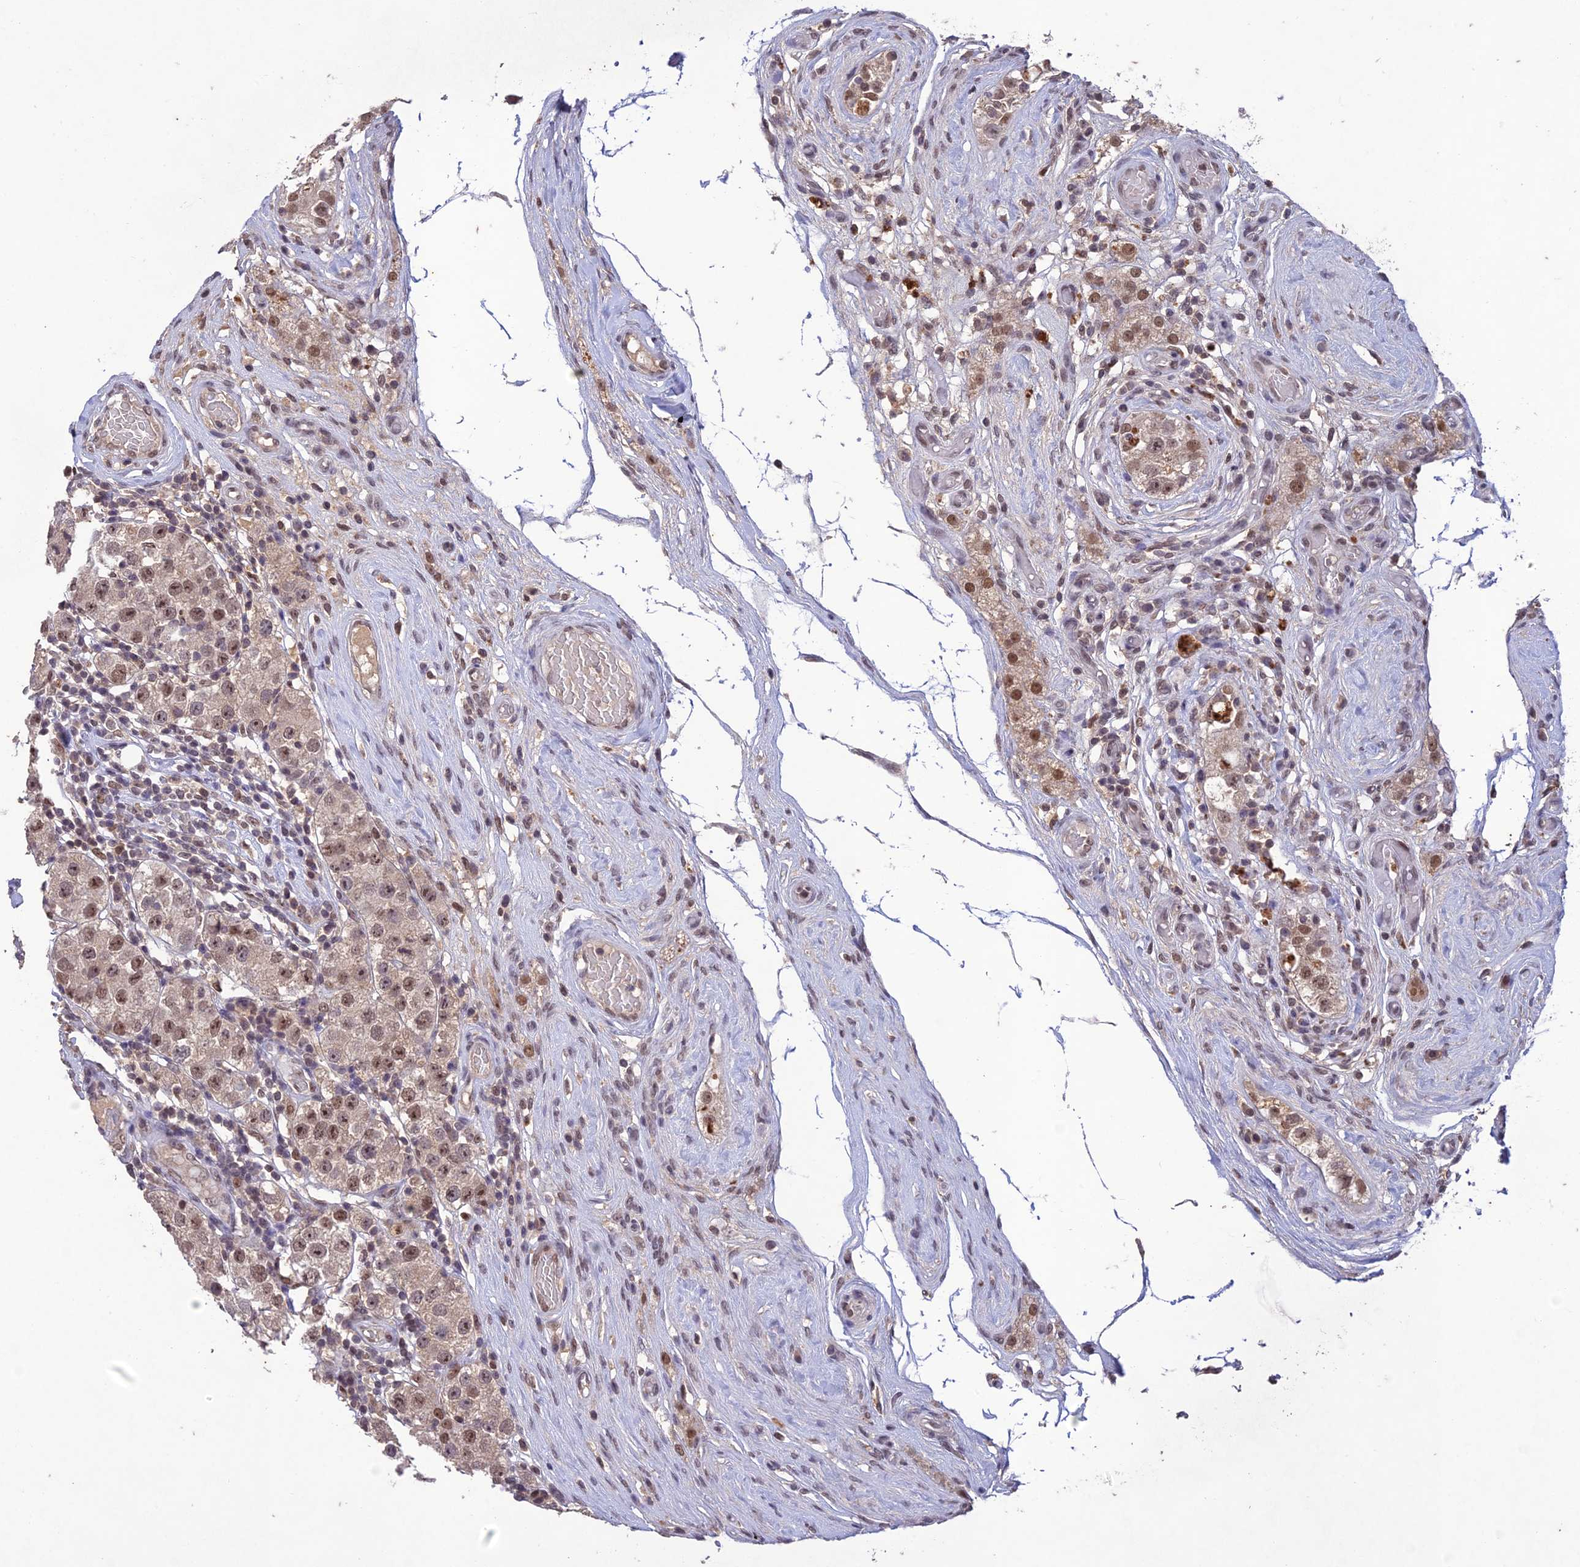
{"staining": {"intensity": "moderate", "quantity": ">75%", "location": "nuclear"}, "tissue": "testis cancer", "cell_type": "Tumor cells", "image_type": "cancer", "snomed": [{"axis": "morphology", "description": "Seminoma, NOS"}, {"axis": "topography", "description": "Testis"}], "caption": "This is an image of immunohistochemistry (IHC) staining of testis cancer (seminoma), which shows moderate expression in the nuclear of tumor cells.", "gene": "POP4", "patient": {"sex": "male", "age": 34}}